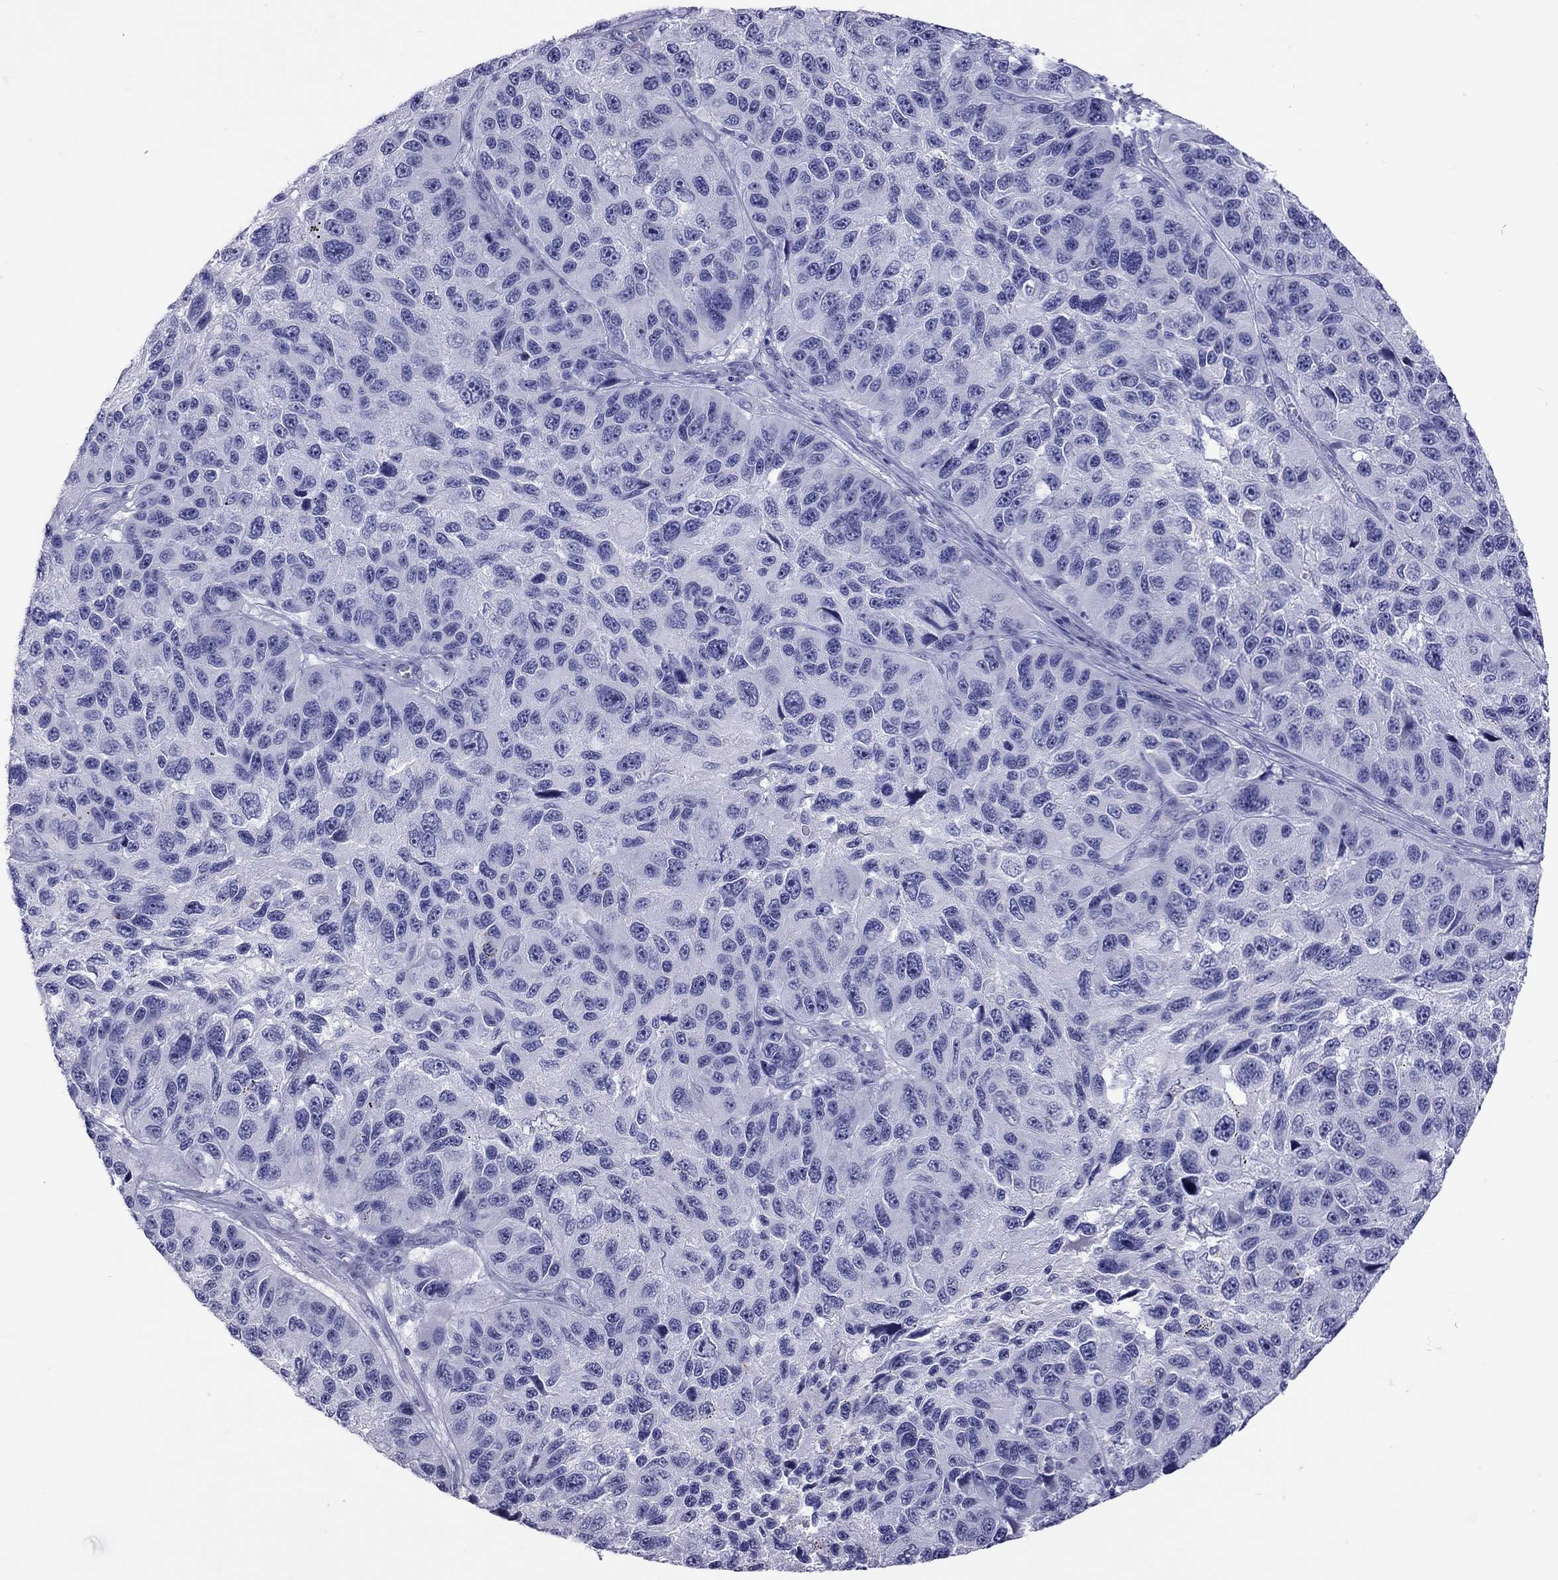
{"staining": {"intensity": "negative", "quantity": "none", "location": "none"}, "tissue": "melanoma", "cell_type": "Tumor cells", "image_type": "cancer", "snomed": [{"axis": "morphology", "description": "Malignant melanoma, NOS"}, {"axis": "topography", "description": "Skin"}], "caption": "High power microscopy photomicrograph of an IHC image of malignant melanoma, revealing no significant positivity in tumor cells.", "gene": "STAG3", "patient": {"sex": "male", "age": 53}}